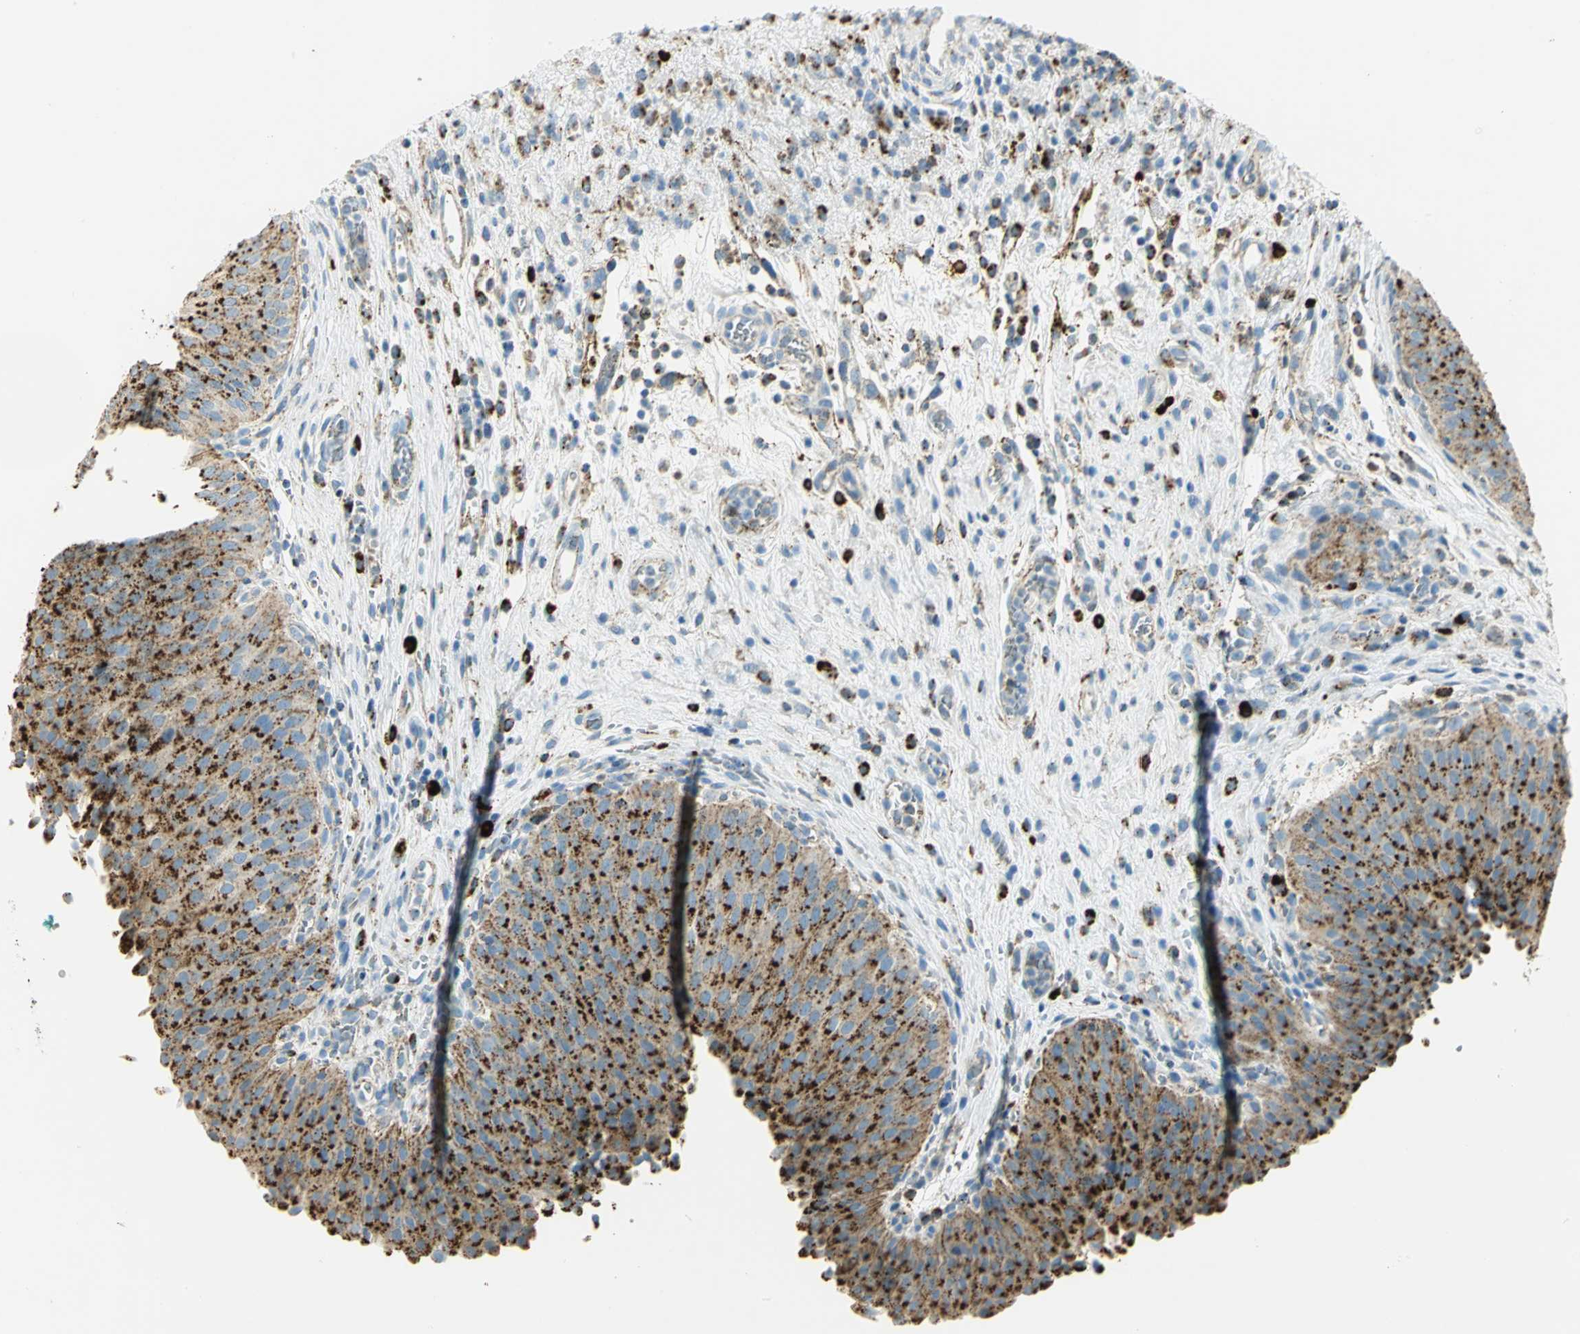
{"staining": {"intensity": "strong", "quantity": ">75%", "location": "cytoplasmic/membranous"}, "tissue": "urinary bladder", "cell_type": "Urothelial cells", "image_type": "normal", "snomed": [{"axis": "morphology", "description": "Normal tissue, NOS"}, {"axis": "morphology", "description": "Dysplasia, NOS"}, {"axis": "topography", "description": "Urinary bladder"}], "caption": "This image exhibits IHC staining of benign human urinary bladder, with high strong cytoplasmic/membranous staining in about >75% of urothelial cells.", "gene": "ARSA", "patient": {"sex": "male", "age": 35}}